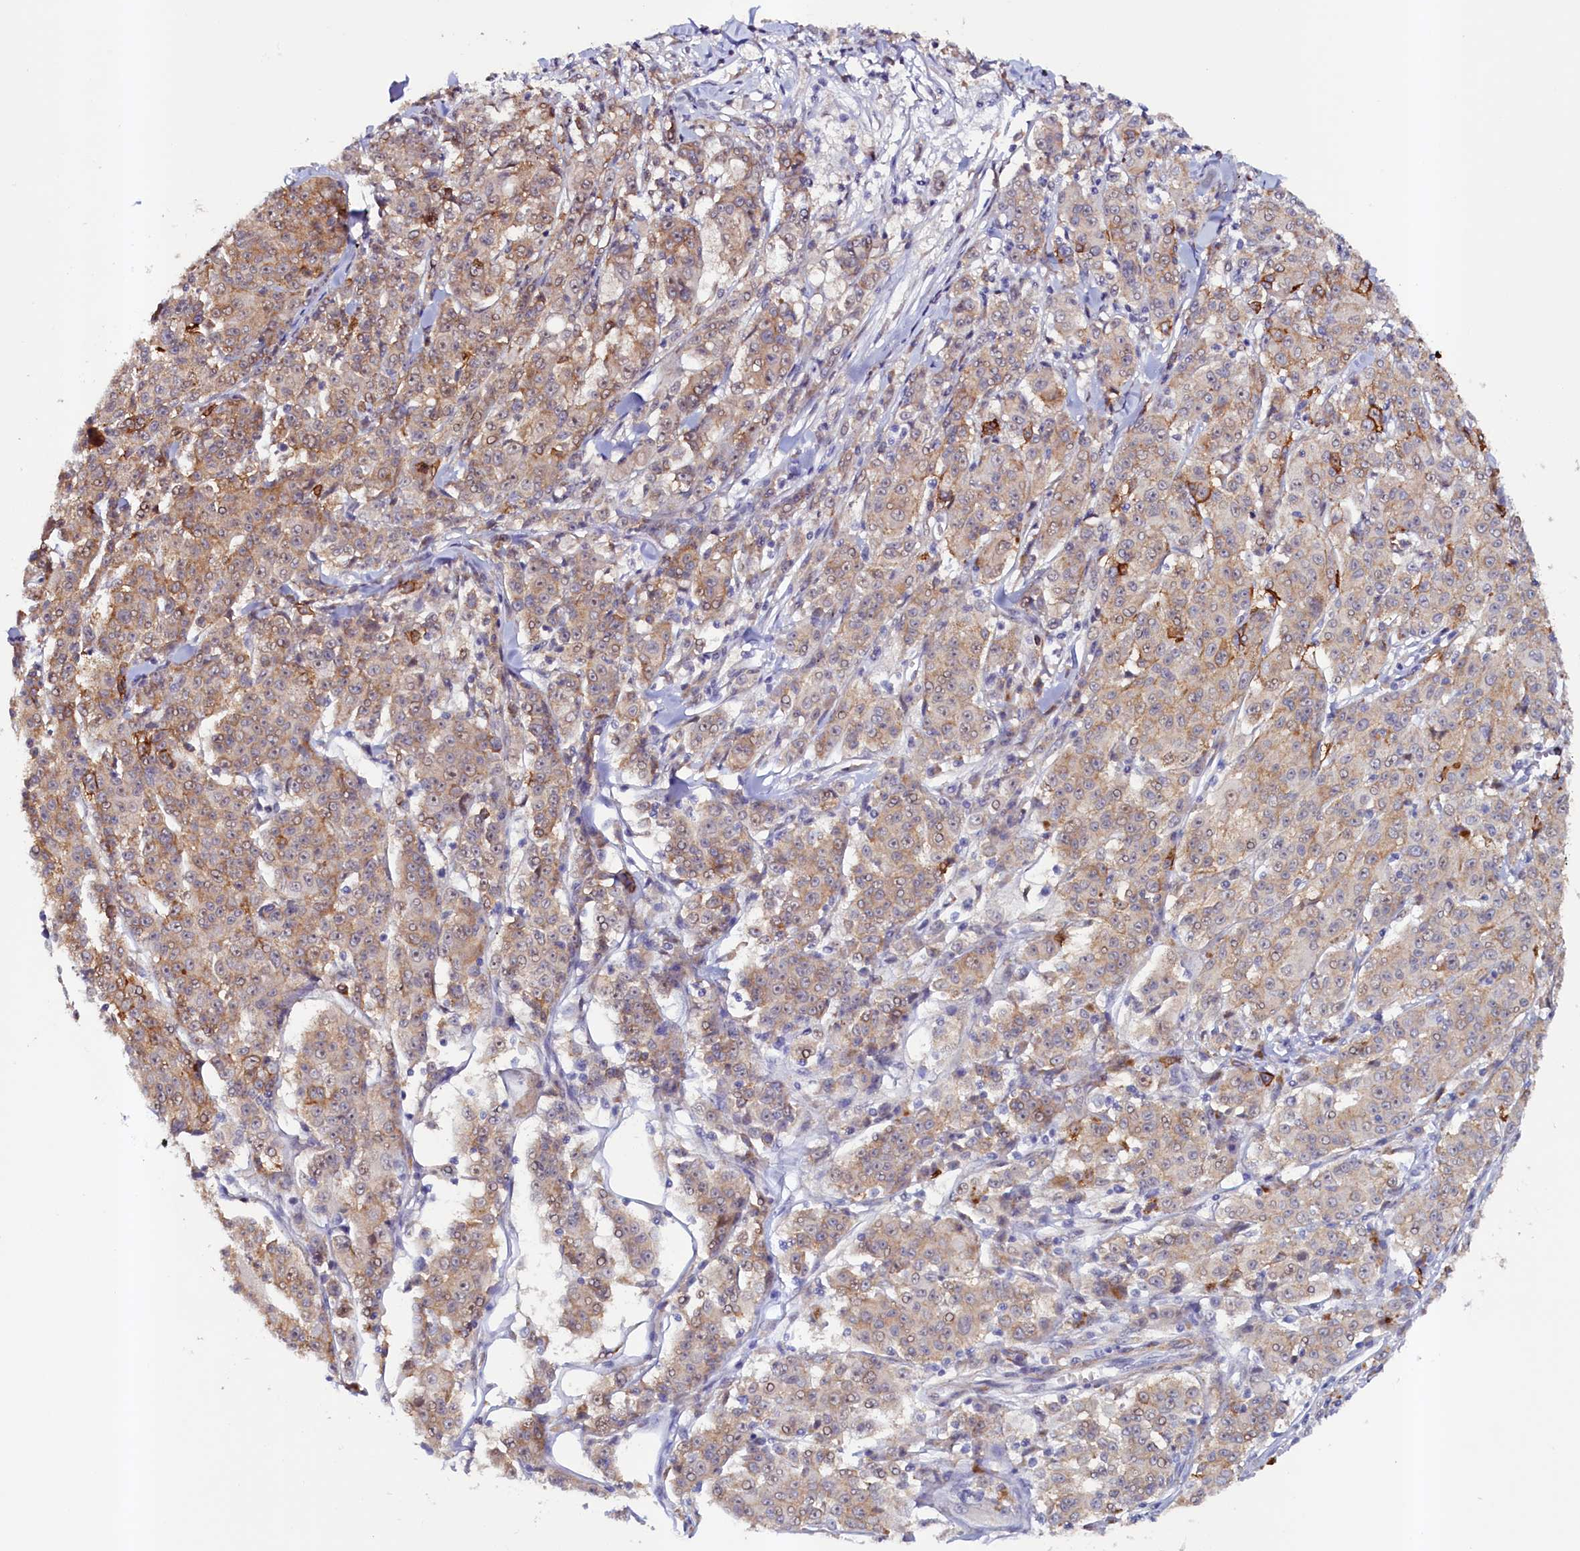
{"staining": {"intensity": "strong", "quantity": ">75%", "location": "cytoplasmic/membranous"}, "tissue": "melanoma", "cell_type": "Tumor cells", "image_type": "cancer", "snomed": [{"axis": "morphology", "description": "Malignant melanoma, NOS"}, {"axis": "topography", "description": "Skin"}], "caption": "The micrograph shows staining of melanoma, revealing strong cytoplasmic/membranous protein positivity (brown color) within tumor cells. The staining is performed using DAB brown chromogen to label protein expression. The nuclei are counter-stained blue using hematoxylin.", "gene": "PACSIN3", "patient": {"sex": "female", "age": 52}}